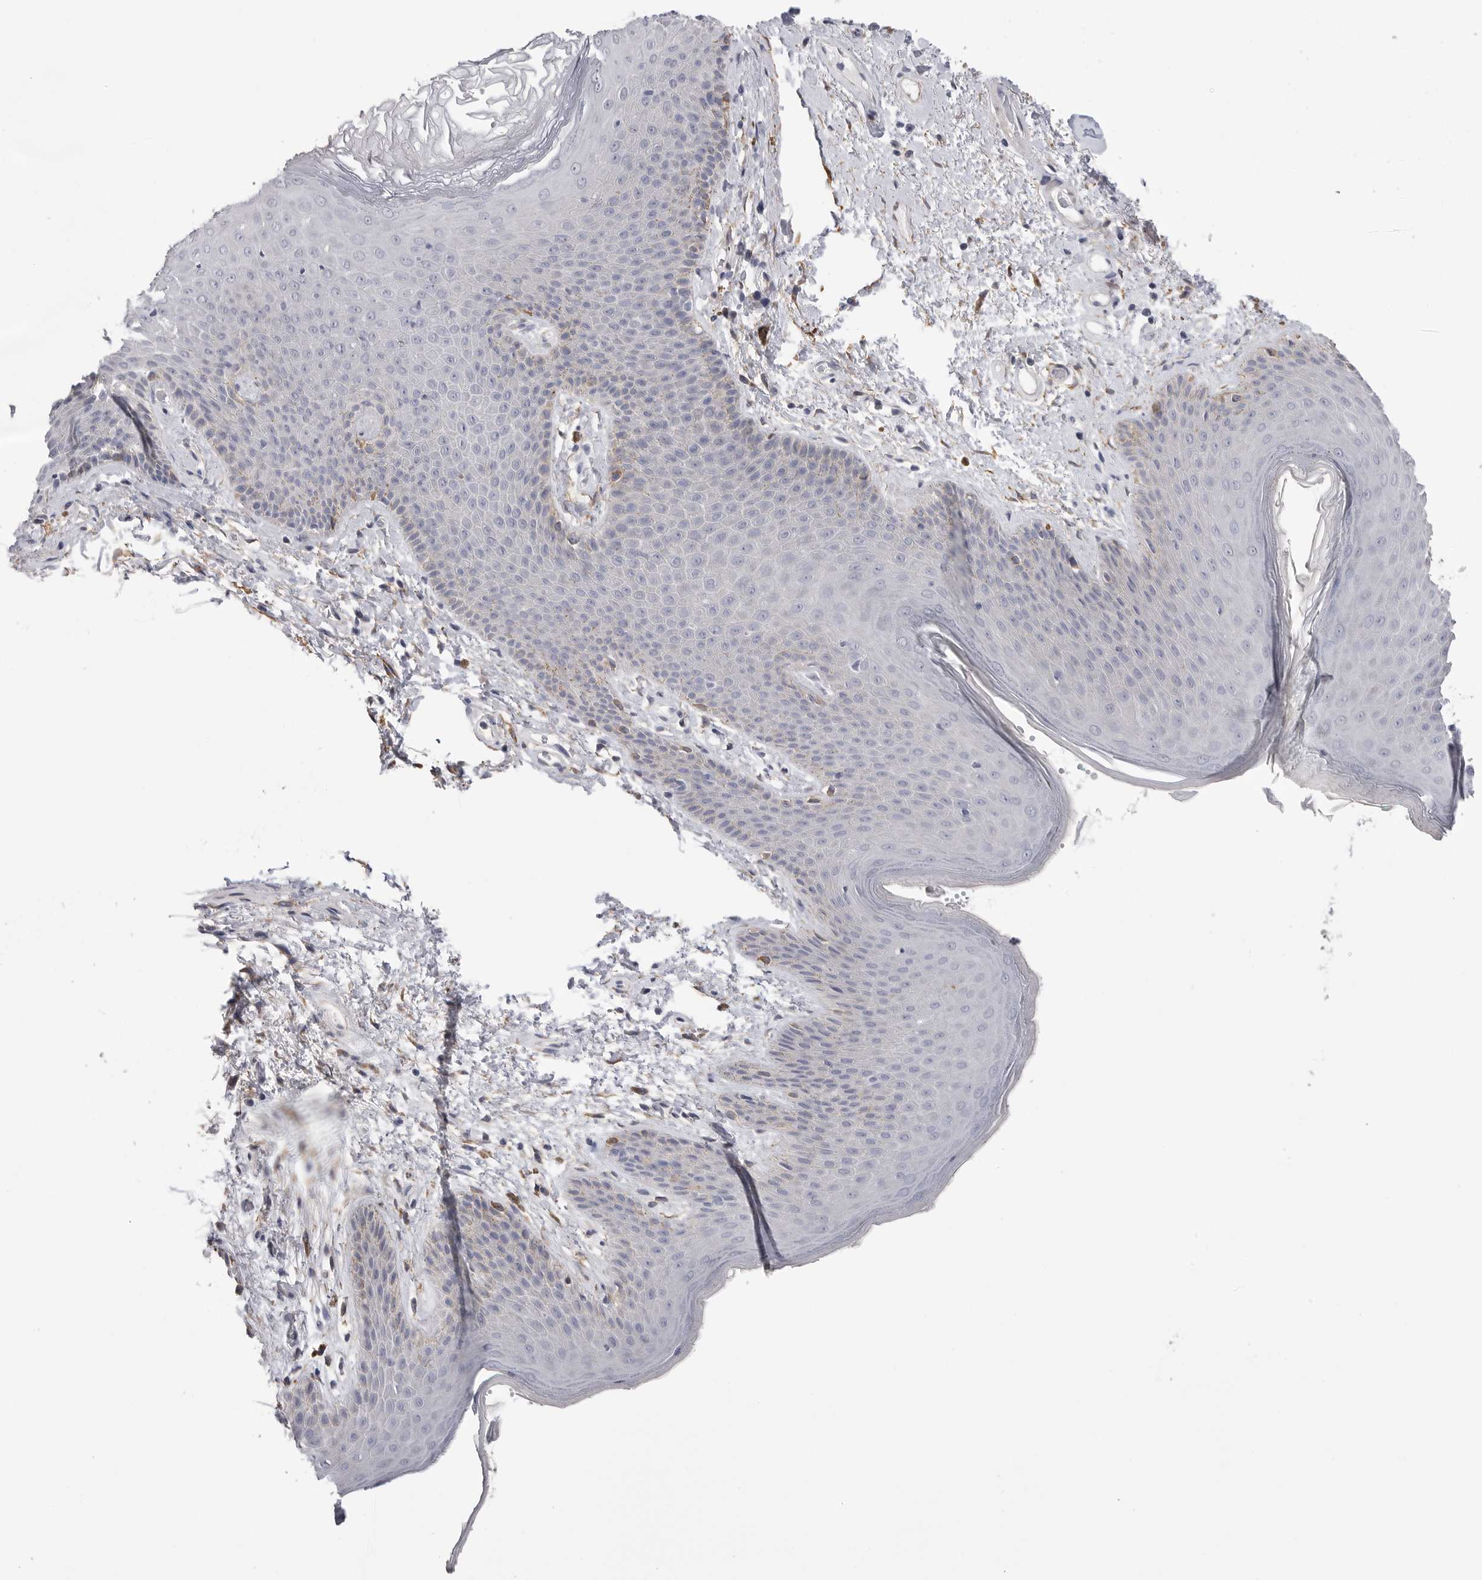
{"staining": {"intensity": "negative", "quantity": "none", "location": "none"}, "tissue": "skin", "cell_type": "Epidermal cells", "image_type": "normal", "snomed": [{"axis": "morphology", "description": "Normal tissue, NOS"}, {"axis": "topography", "description": "Anal"}], "caption": "DAB immunohistochemical staining of benign human skin displays no significant expression in epidermal cells. The staining is performed using DAB brown chromogen with nuclei counter-stained in using hematoxylin.", "gene": "AKAP12", "patient": {"sex": "male", "age": 74}}